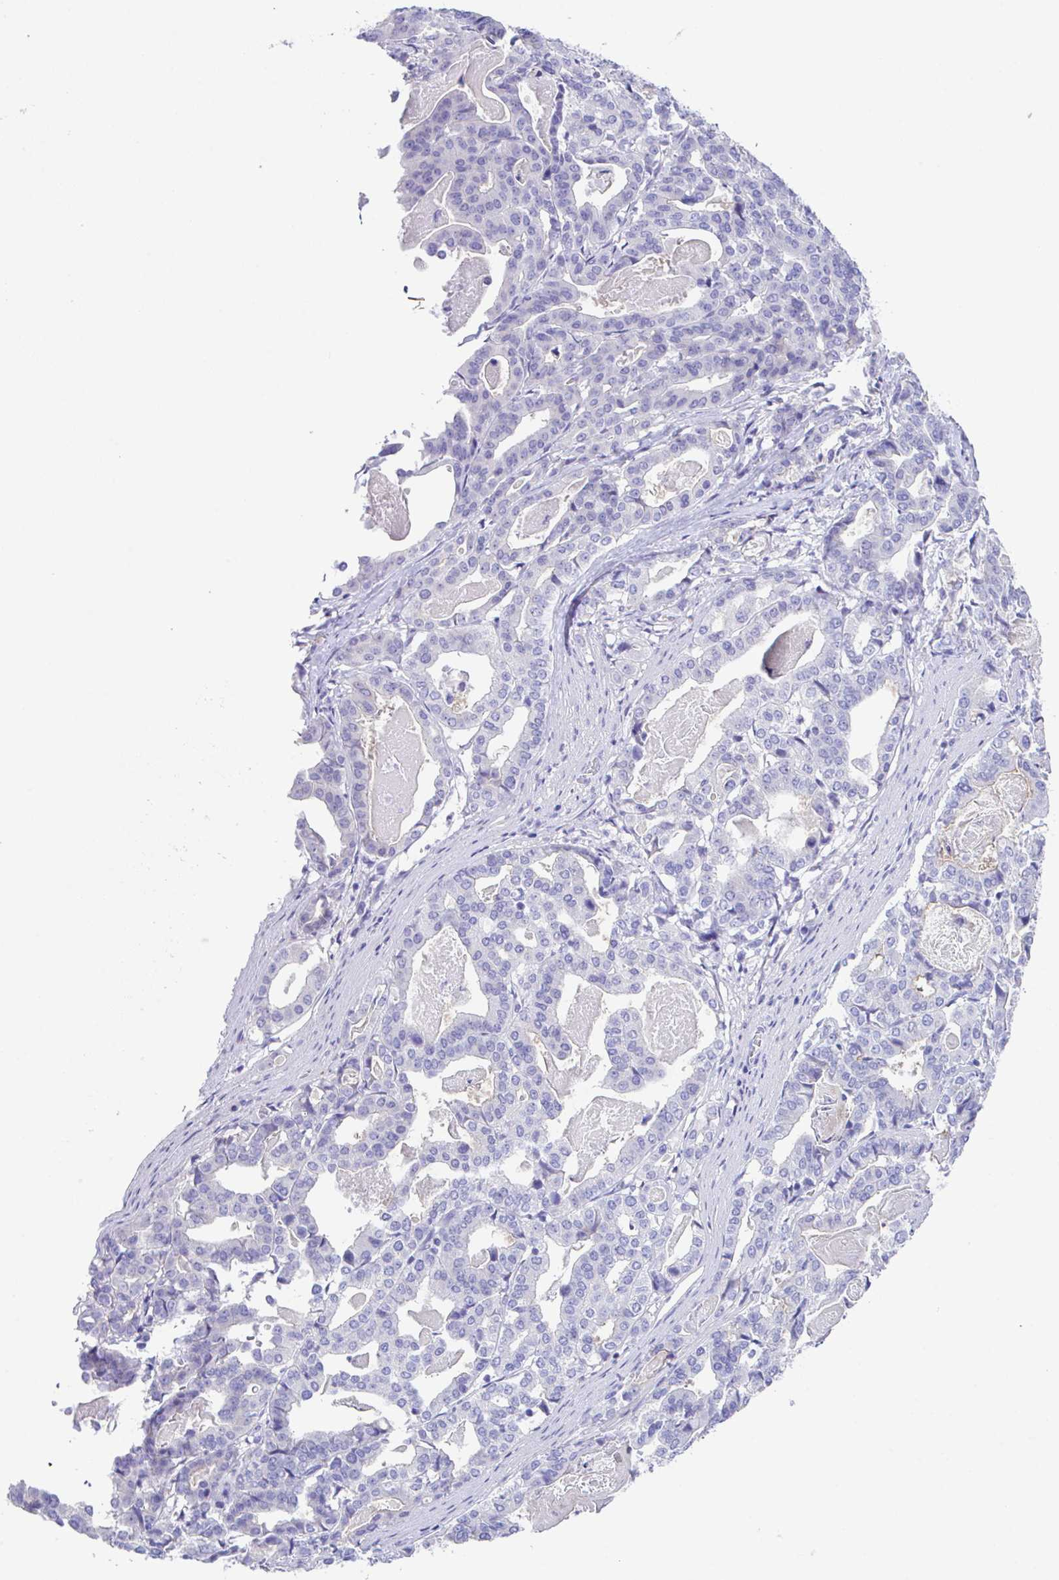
{"staining": {"intensity": "negative", "quantity": "none", "location": "none"}, "tissue": "stomach cancer", "cell_type": "Tumor cells", "image_type": "cancer", "snomed": [{"axis": "morphology", "description": "Adenocarcinoma, NOS"}, {"axis": "topography", "description": "Stomach"}], "caption": "High magnification brightfield microscopy of stomach adenocarcinoma stained with DAB (3,3'-diaminobenzidine) (brown) and counterstained with hematoxylin (blue): tumor cells show no significant positivity.", "gene": "SLC16A6", "patient": {"sex": "male", "age": 48}}